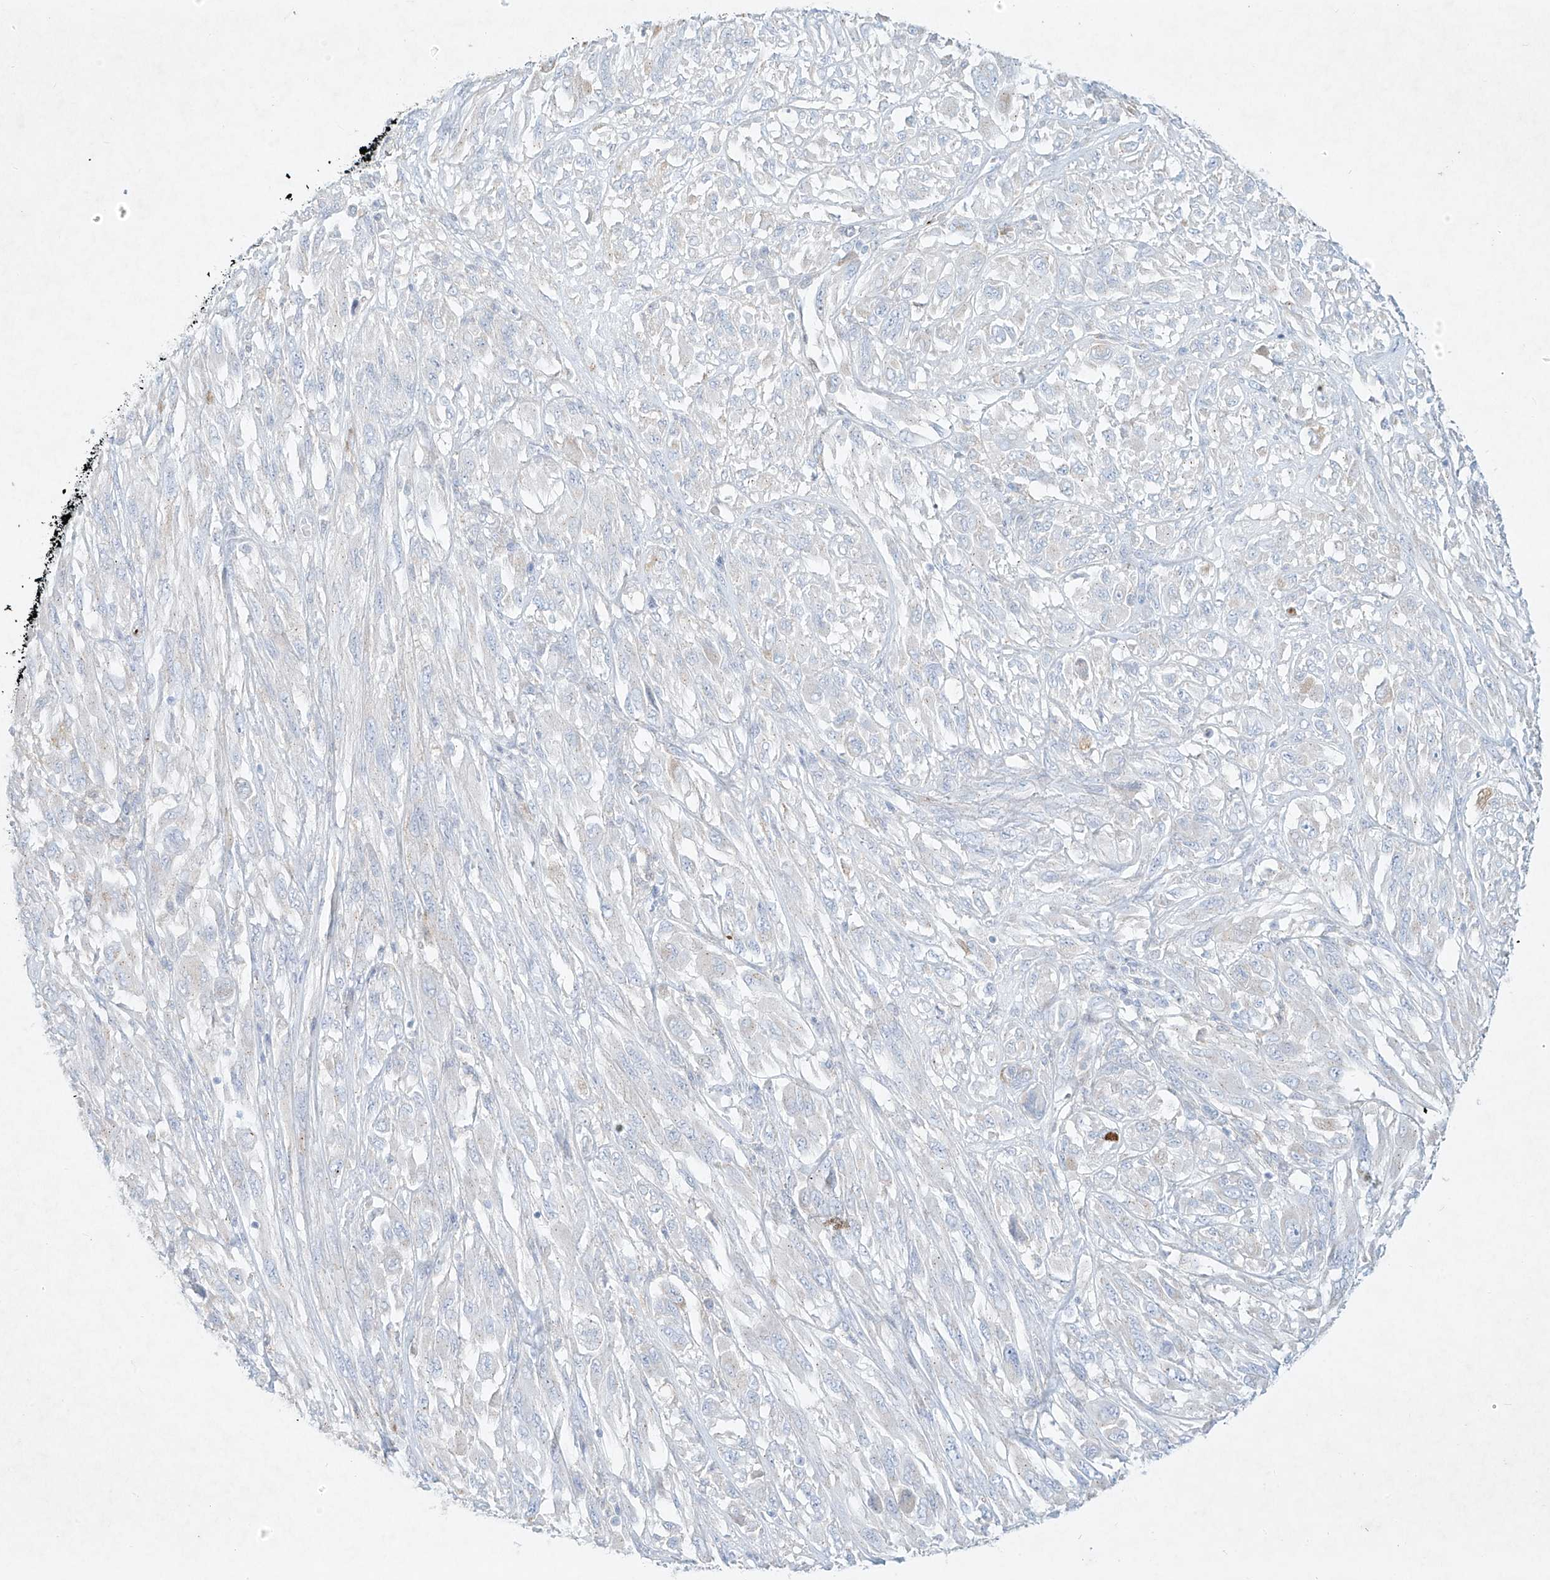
{"staining": {"intensity": "negative", "quantity": "none", "location": "none"}, "tissue": "melanoma", "cell_type": "Tumor cells", "image_type": "cancer", "snomed": [{"axis": "morphology", "description": "Malignant melanoma, NOS"}, {"axis": "topography", "description": "Skin"}], "caption": "High magnification brightfield microscopy of malignant melanoma stained with DAB (3,3'-diaminobenzidine) (brown) and counterstained with hematoxylin (blue): tumor cells show no significant staining. Brightfield microscopy of IHC stained with DAB (3,3'-diaminobenzidine) (brown) and hematoxylin (blue), captured at high magnification.", "gene": "PLEK", "patient": {"sex": "female", "age": 91}}